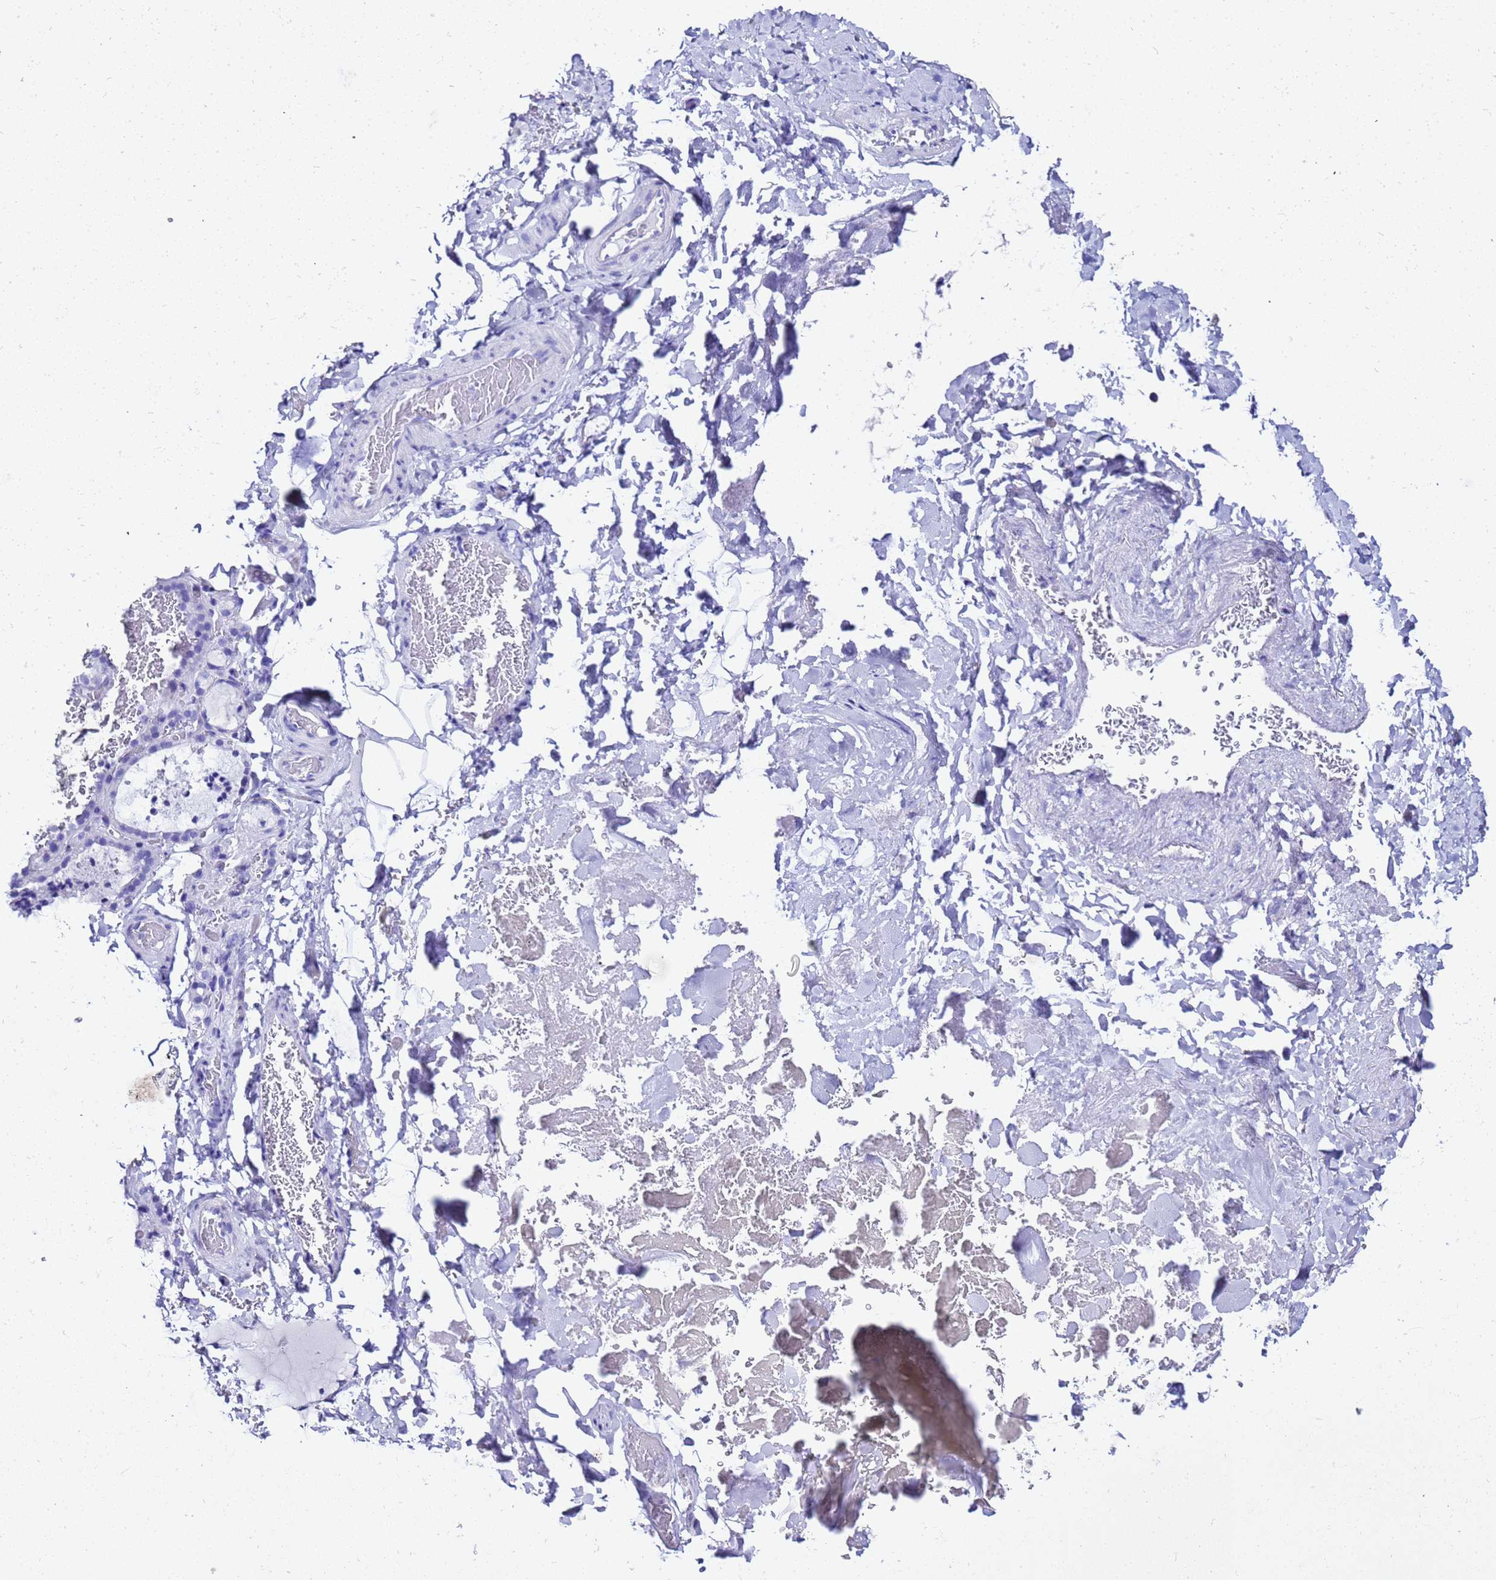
{"staining": {"intensity": "negative", "quantity": "none", "location": "none"}, "tissue": "thyroid gland", "cell_type": "Glandular cells", "image_type": "normal", "snomed": [{"axis": "morphology", "description": "Normal tissue, NOS"}, {"axis": "topography", "description": "Thyroid gland"}], "caption": "Immunohistochemical staining of unremarkable thyroid gland exhibits no significant positivity in glandular cells.", "gene": "LIPF", "patient": {"sex": "female", "age": 22}}